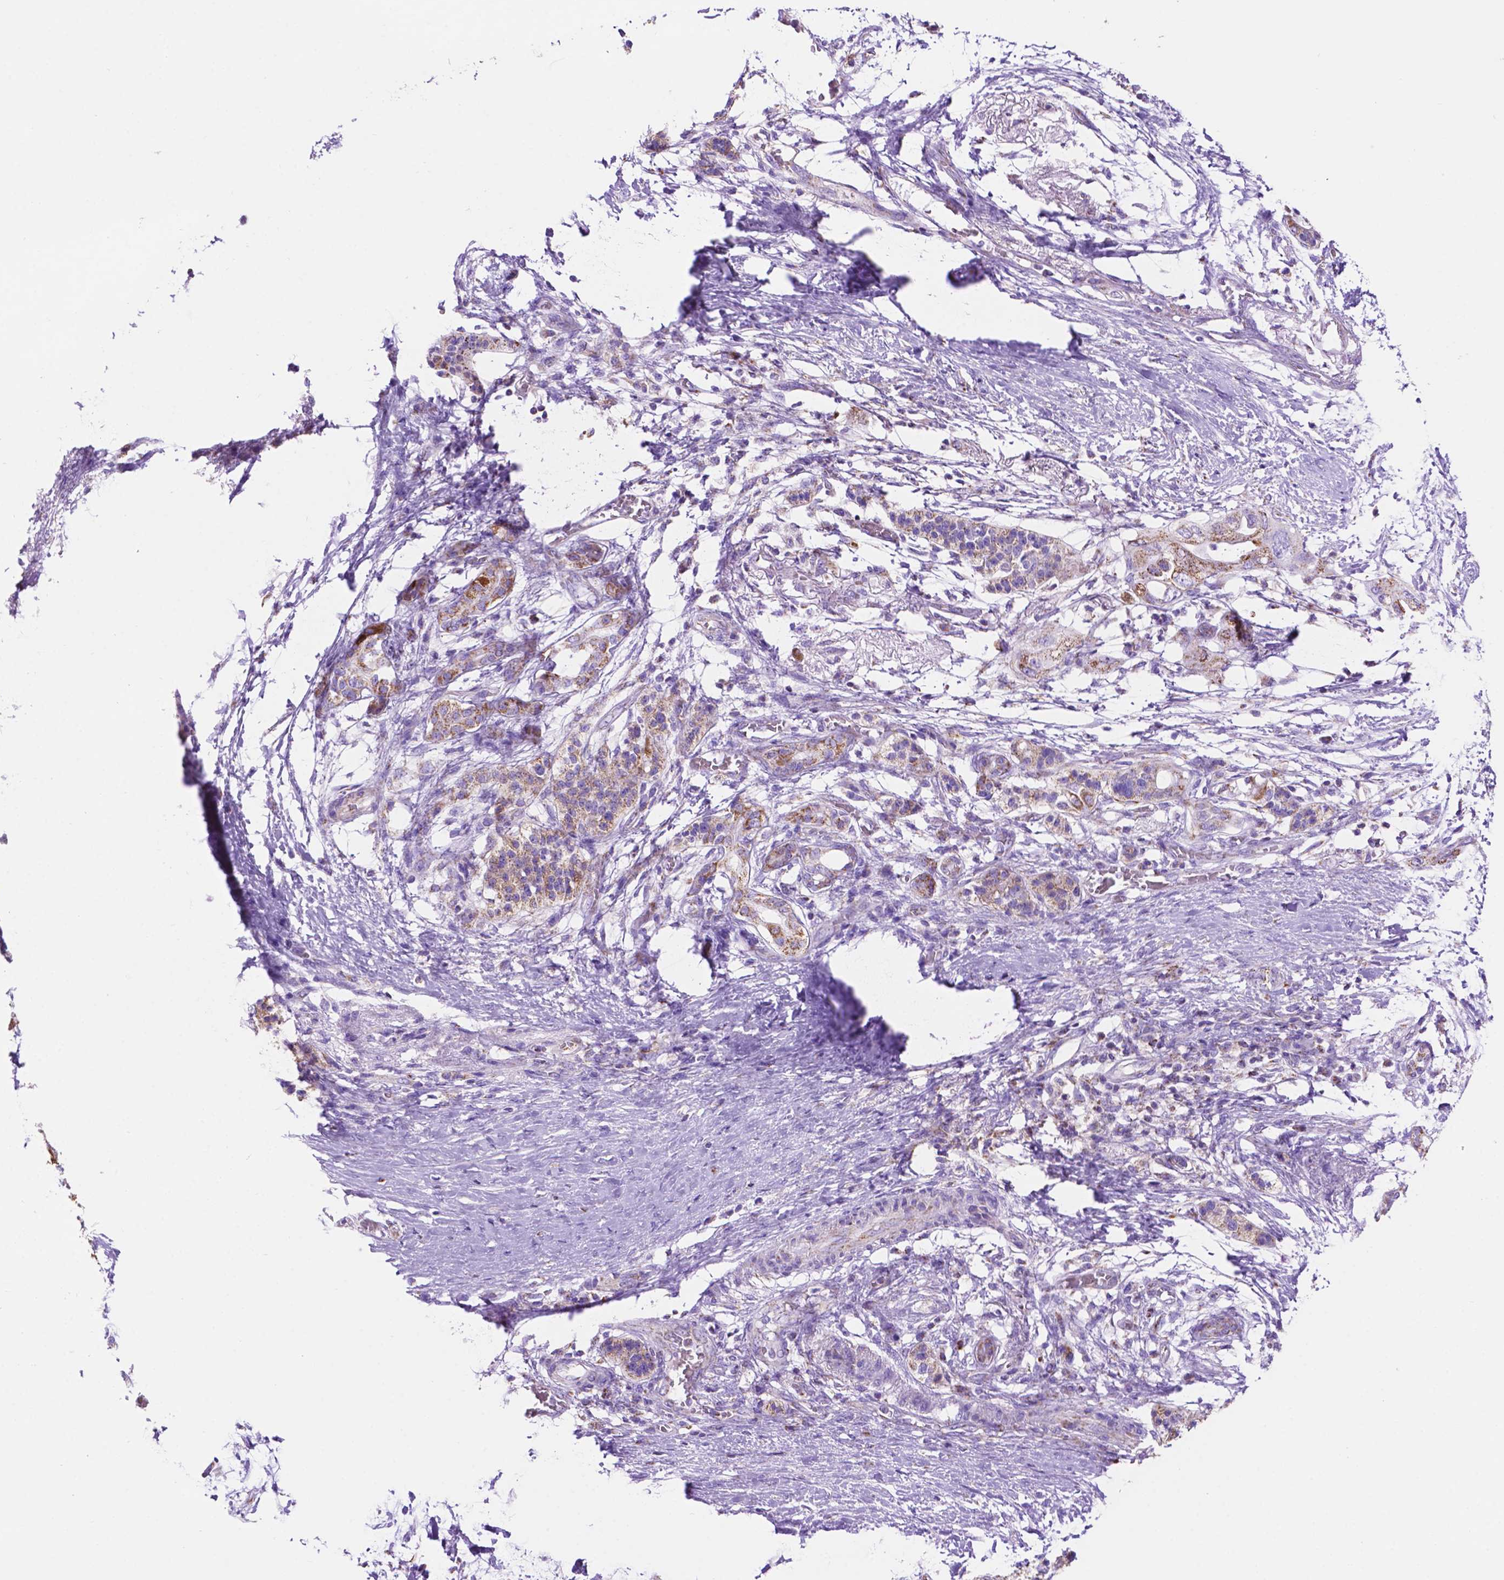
{"staining": {"intensity": "moderate", "quantity": ">75%", "location": "cytoplasmic/membranous"}, "tissue": "pancreatic cancer", "cell_type": "Tumor cells", "image_type": "cancer", "snomed": [{"axis": "morphology", "description": "Adenocarcinoma, NOS"}, {"axis": "topography", "description": "Pancreas"}], "caption": "Brown immunohistochemical staining in human pancreatic adenocarcinoma displays moderate cytoplasmic/membranous staining in about >75% of tumor cells. (brown staining indicates protein expression, while blue staining denotes nuclei).", "gene": "GDPD5", "patient": {"sex": "female", "age": 72}}